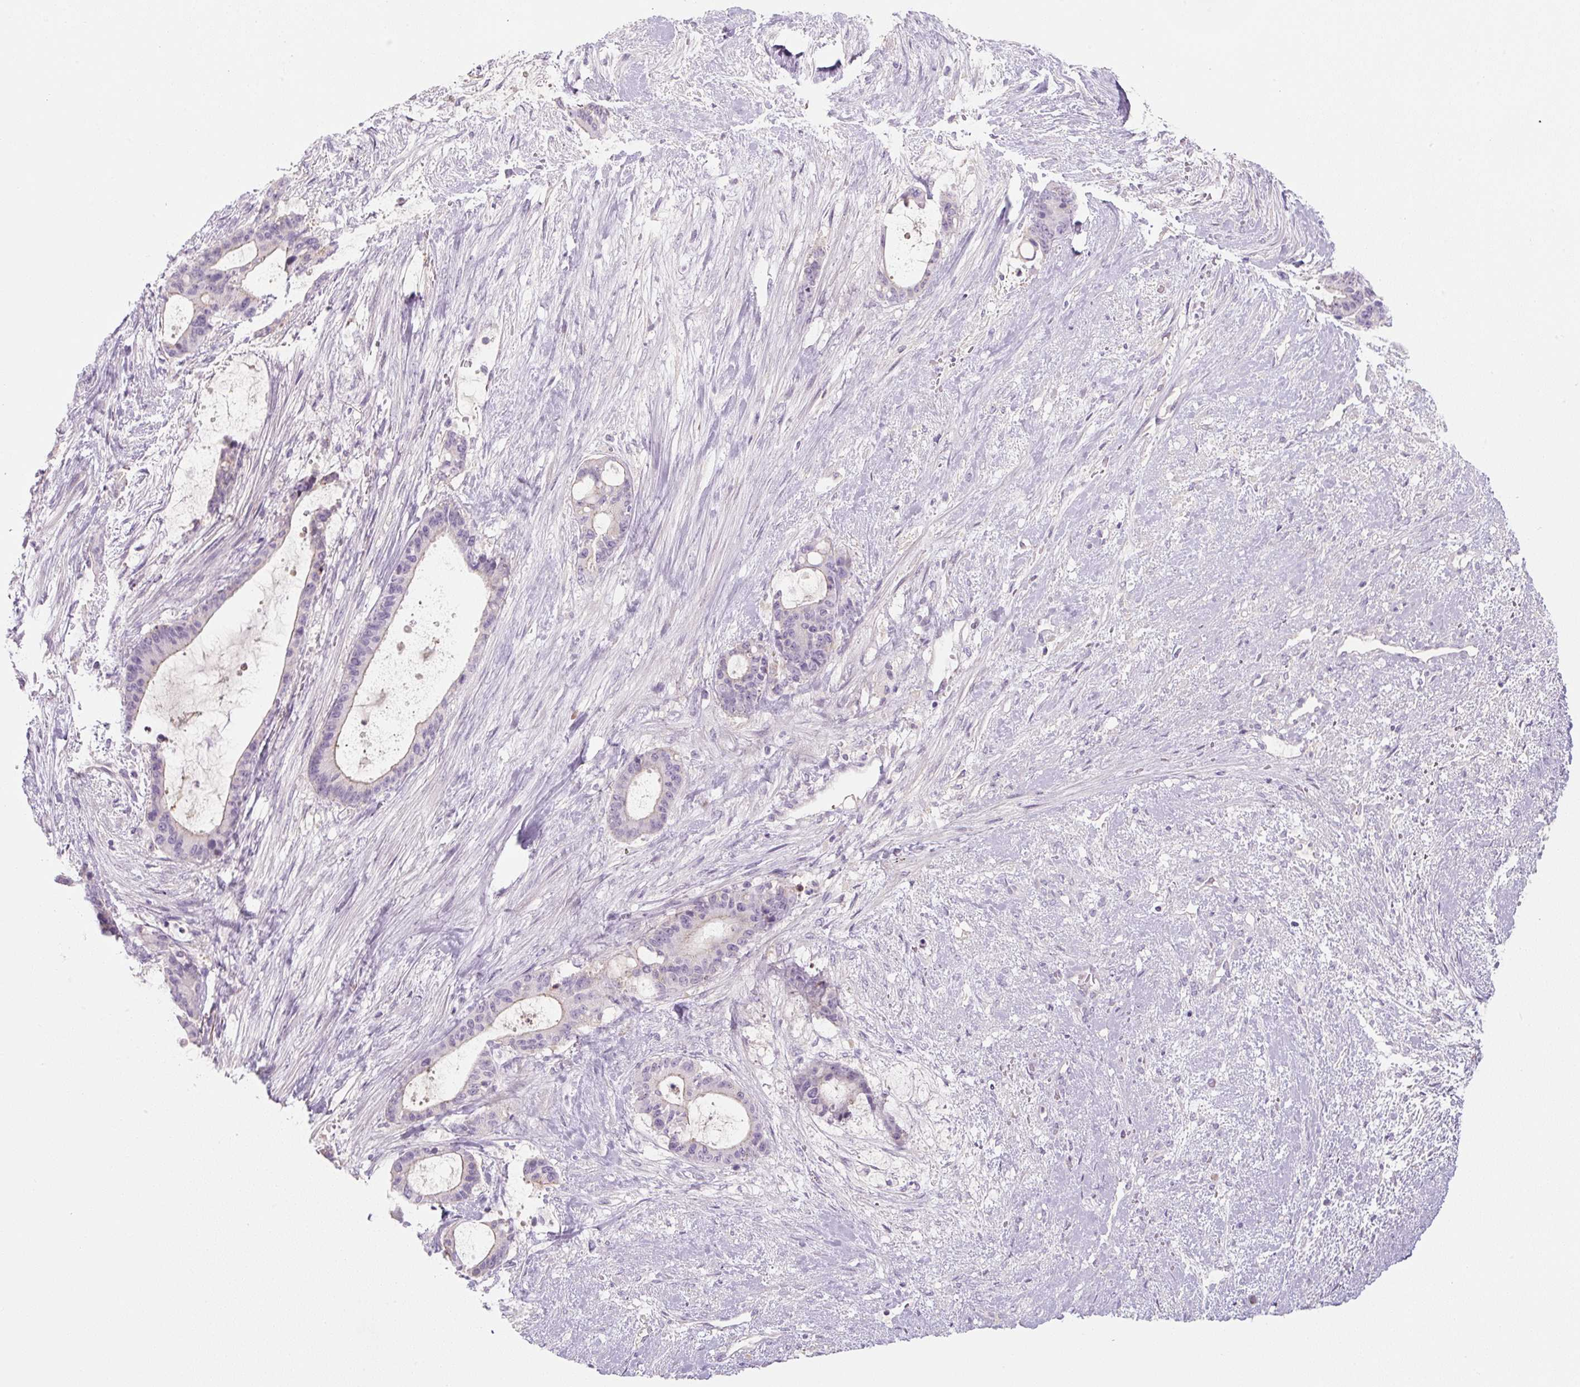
{"staining": {"intensity": "weak", "quantity": "<25%", "location": "cytoplasmic/membranous"}, "tissue": "liver cancer", "cell_type": "Tumor cells", "image_type": "cancer", "snomed": [{"axis": "morphology", "description": "Normal tissue, NOS"}, {"axis": "morphology", "description": "Cholangiocarcinoma"}, {"axis": "topography", "description": "Liver"}, {"axis": "topography", "description": "Peripheral nerve tissue"}], "caption": "This micrograph is of liver cancer (cholangiocarcinoma) stained with immunohistochemistry (IHC) to label a protein in brown with the nuclei are counter-stained blue. There is no positivity in tumor cells. (DAB (3,3'-diaminobenzidine) immunohistochemistry visualized using brightfield microscopy, high magnification).", "gene": "PRM1", "patient": {"sex": "female", "age": 73}}